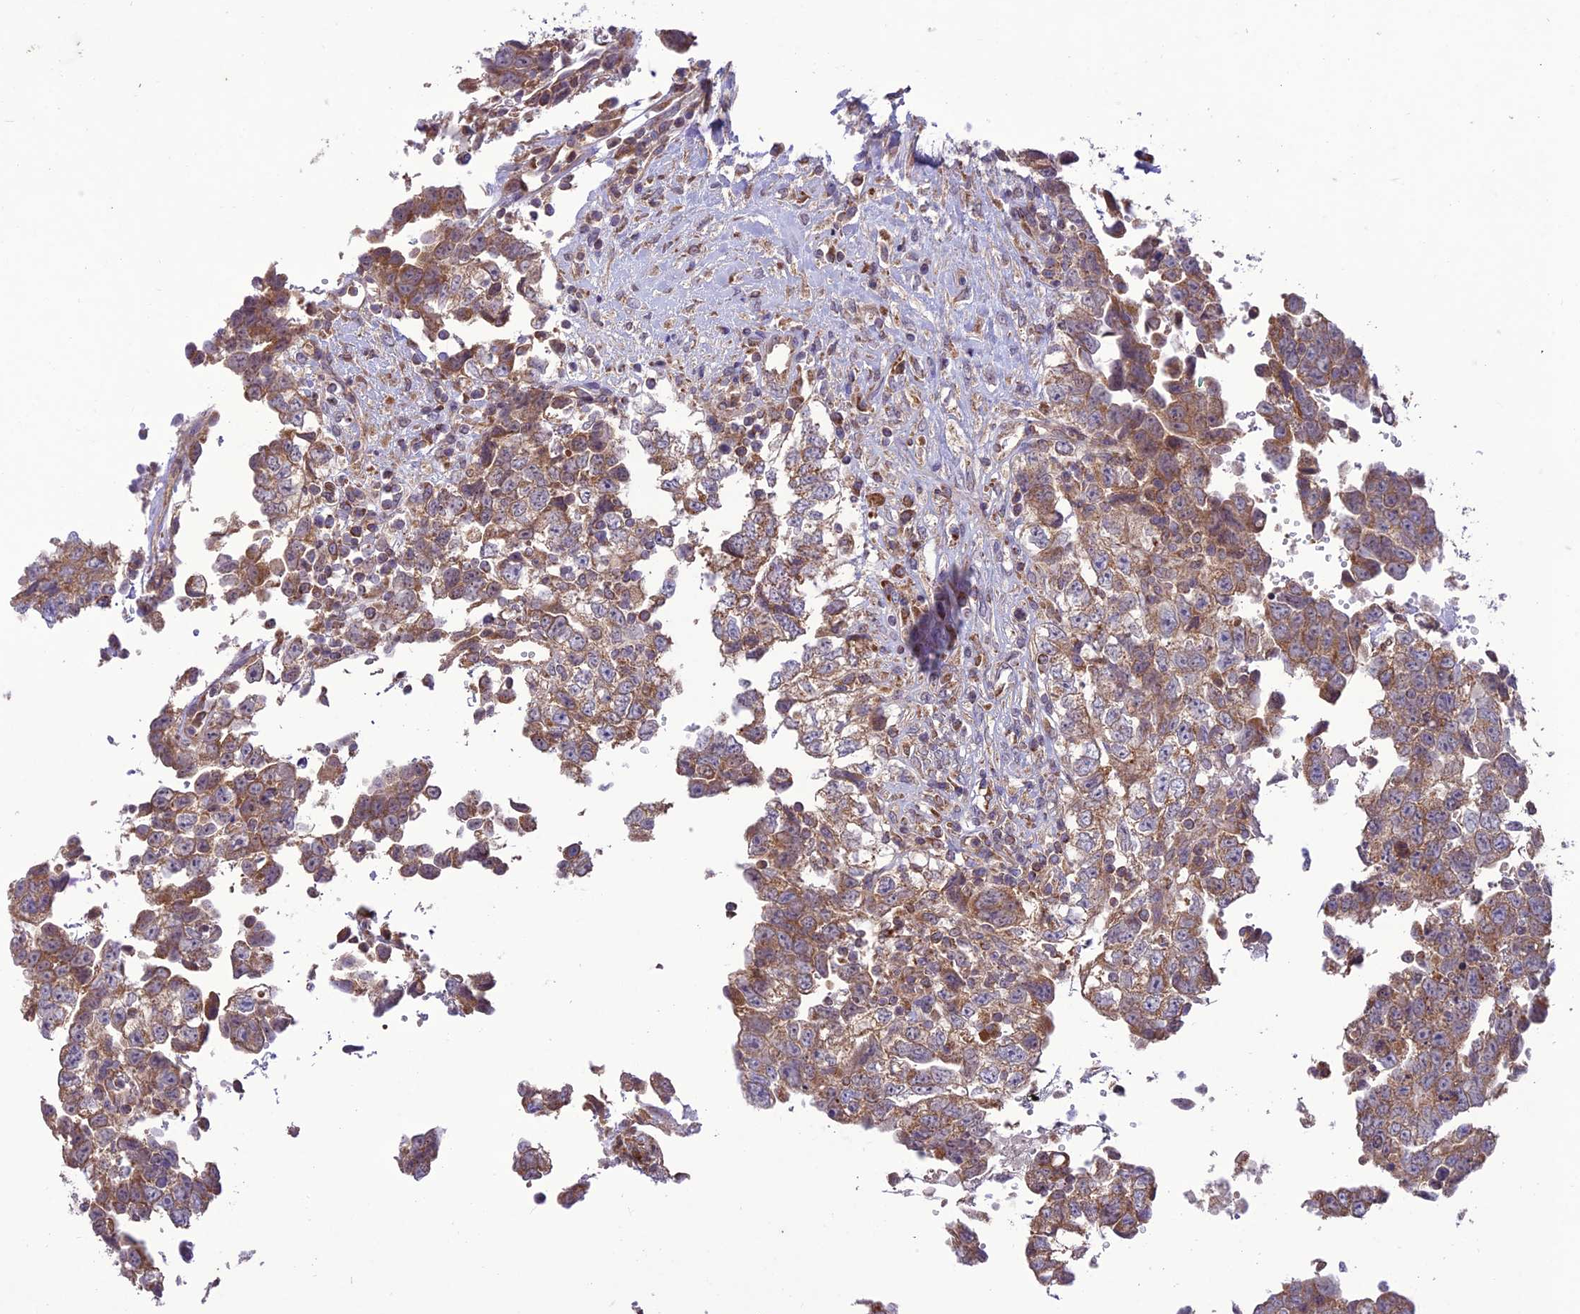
{"staining": {"intensity": "moderate", "quantity": ">75%", "location": "cytoplasmic/membranous"}, "tissue": "testis cancer", "cell_type": "Tumor cells", "image_type": "cancer", "snomed": [{"axis": "morphology", "description": "Carcinoma, Embryonal, NOS"}, {"axis": "topography", "description": "Testis"}], "caption": "Testis embryonal carcinoma stained for a protein (brown) demonstrates moderate cytoplasmic/membranous positive staining in approximately >75% of tumor cells.", "gene": "NDUFAF1", "patient": {"sex": "male", "age": 37}}